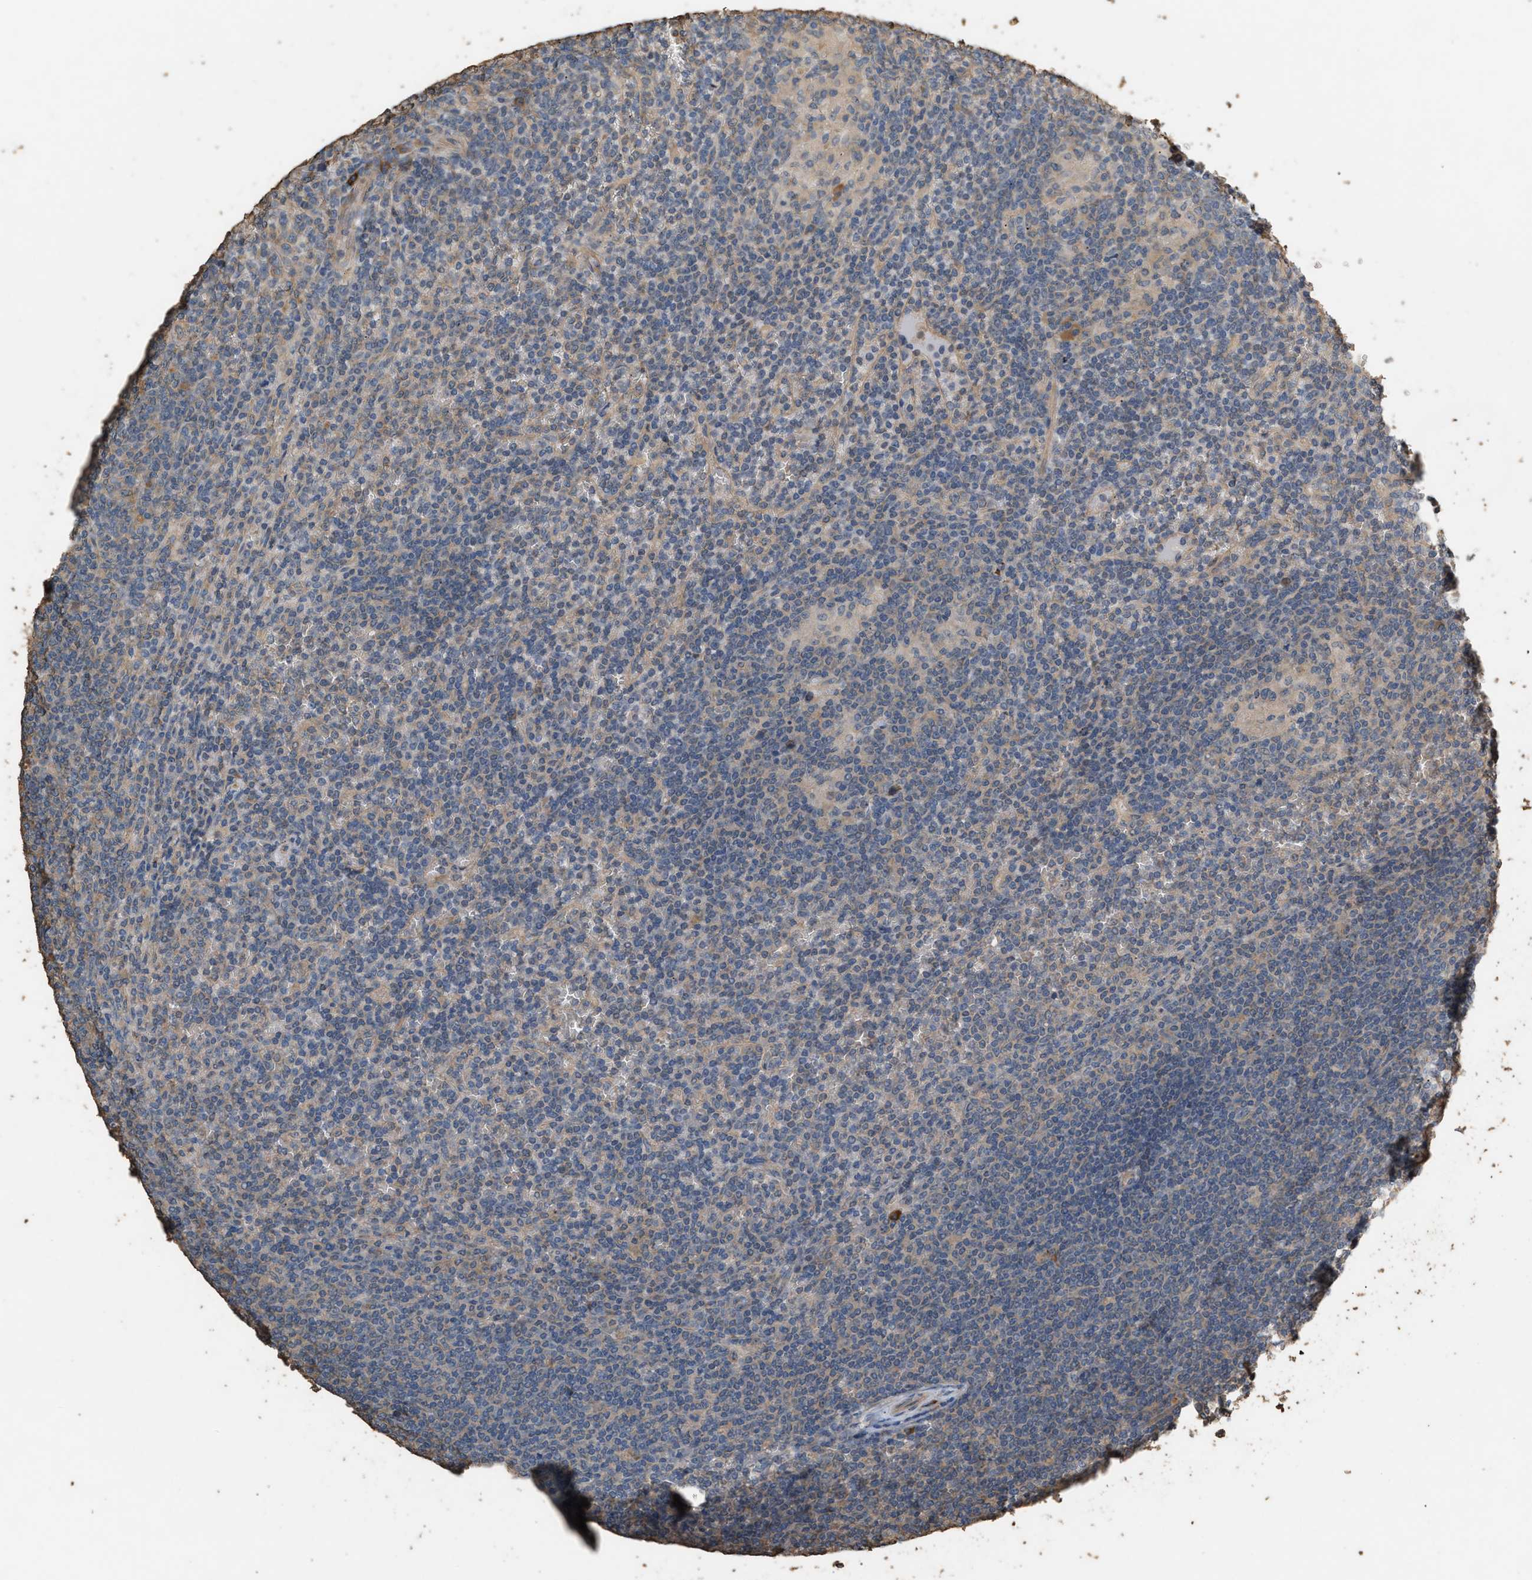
{"staining": {"intensity": "weak", "quantity": "<25%", "location": "cytoplasmic/membranous"}, "tissue": "lymphoma", "cell_type": "Tumor cells", "image_type": "cancer", "snomed": [{"axis": "morphology", "description": "Malignant lymphoma, non-Hodgkin's type, Low grade"}, {"axis": "topography", "description": "Spleen"}], "caption": "IHC histopathology image of neoplastic tissue: low-grade malignant lymphoma, non-Hodgkin's type stained with DAB (3,3'-diaminobenzidine) shows no significant protein positivity in tumor cells. The staining was performed using DAB (3,3'-diaminobenzidine) to visualize the protein expression in brown, while the nuclei were stained in blue with hematoxylin (Magnification: 20x).", "gene": "DCAF7", "patient": {"sex": "female", "age": 19}}